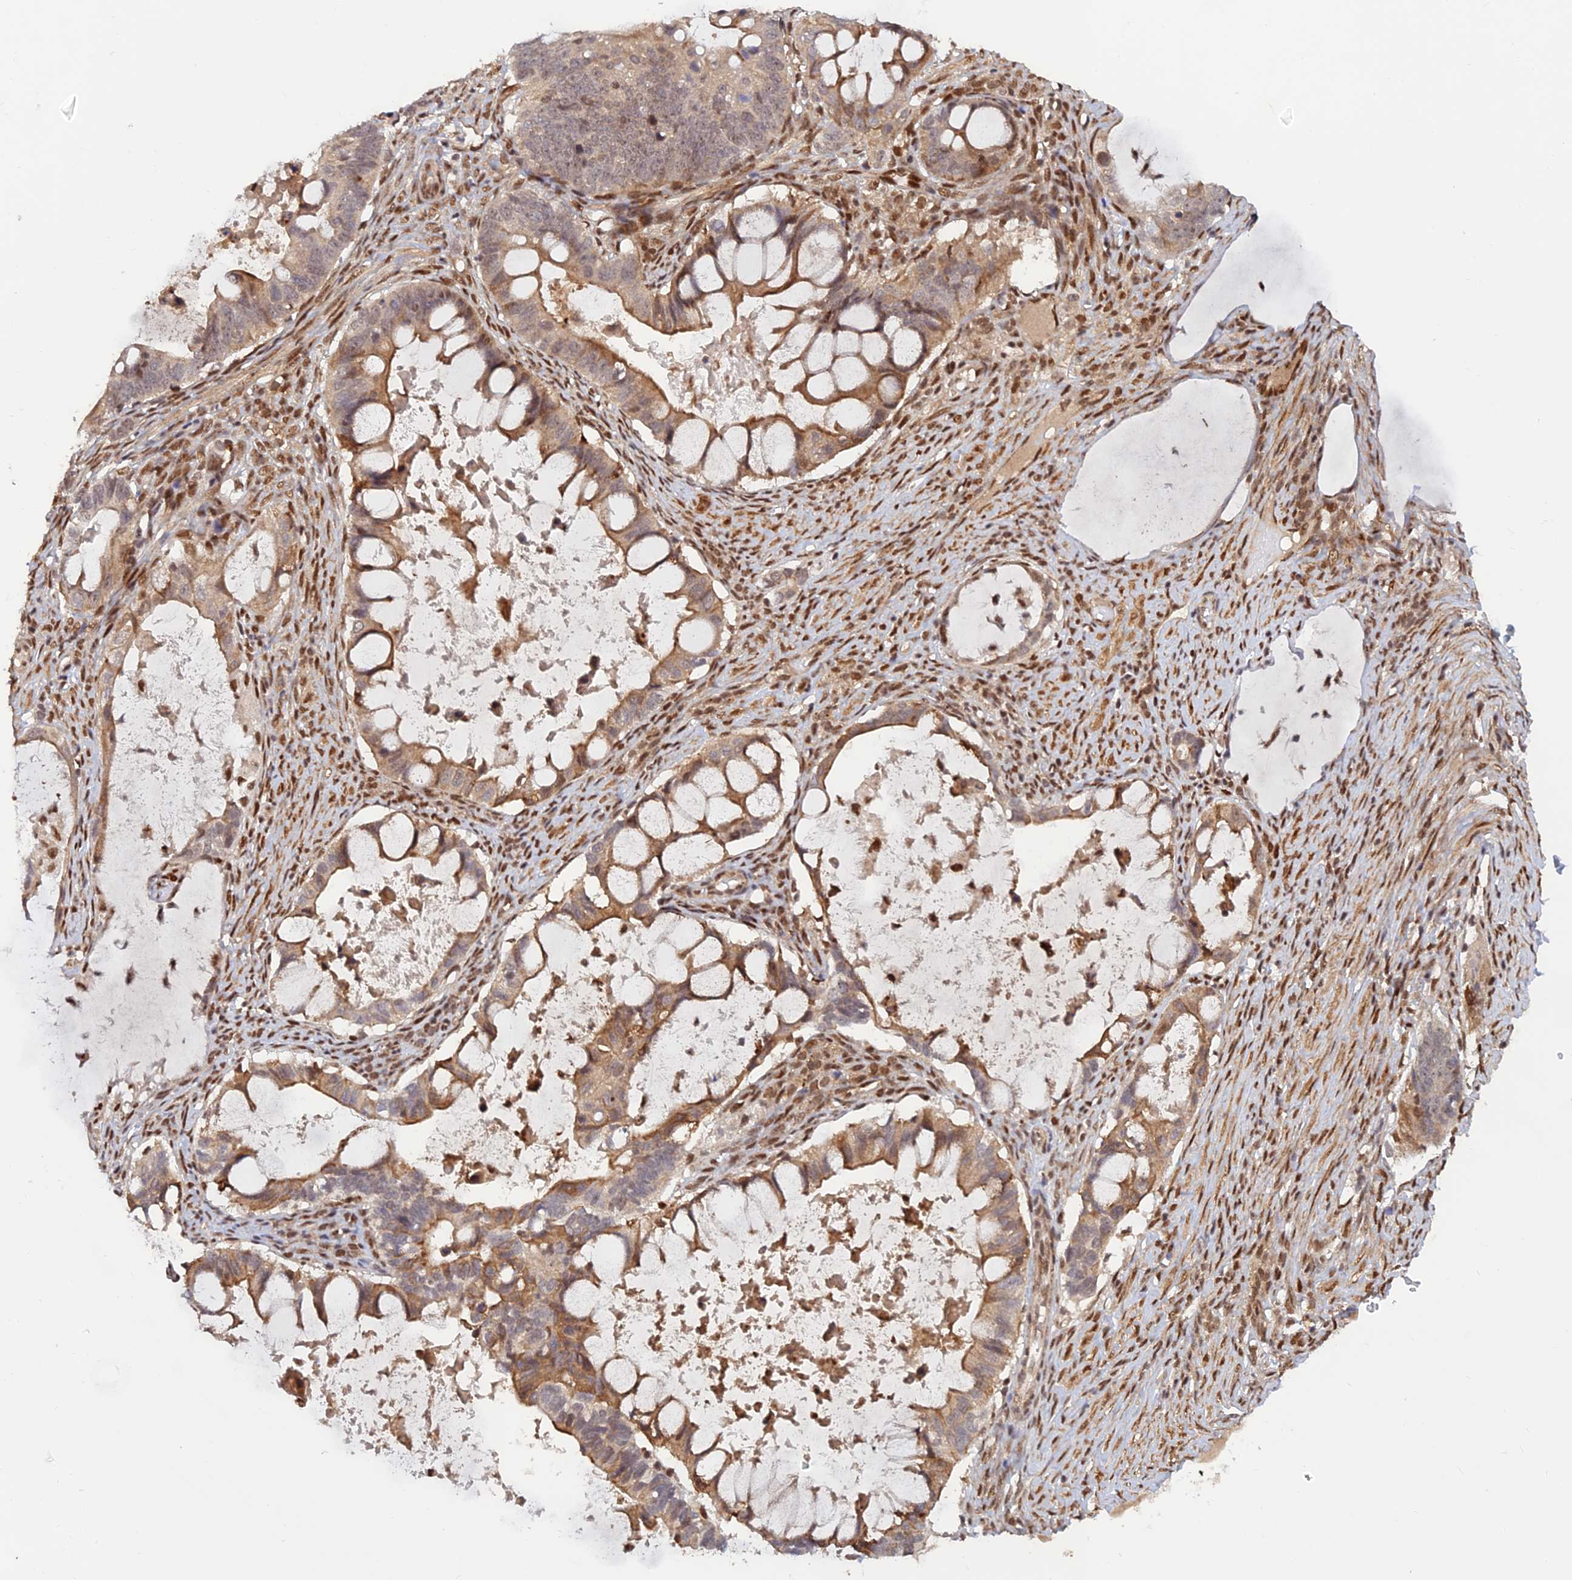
{"staining": {"intensity": "weak", "quantity": ">75%", "location": "cytoplasmic/membranous,nuclear"}, "tissue": "ovarian cancer", "cell_type": "Tumor cells", "image_type": "cancer", "snomed": [{"axis": "morphology", "description": "Cystadenocarcinoma, mucinous, NOS"}, {"axis": "topography", "description": "Ovary"}], "caption": "High-magnification brightfield microscopy of mucinous cystadenocarcinoma (ovarian) stained with DAB (brown) and counterstained with hematoxylin (blue). tumor cells exhibit weak cytoplasmic/membranous and nuclear staining is identified in approximately>75% of cells.", "gene": "ZNF565", "patient": {"sex": "female", "age": 61}}